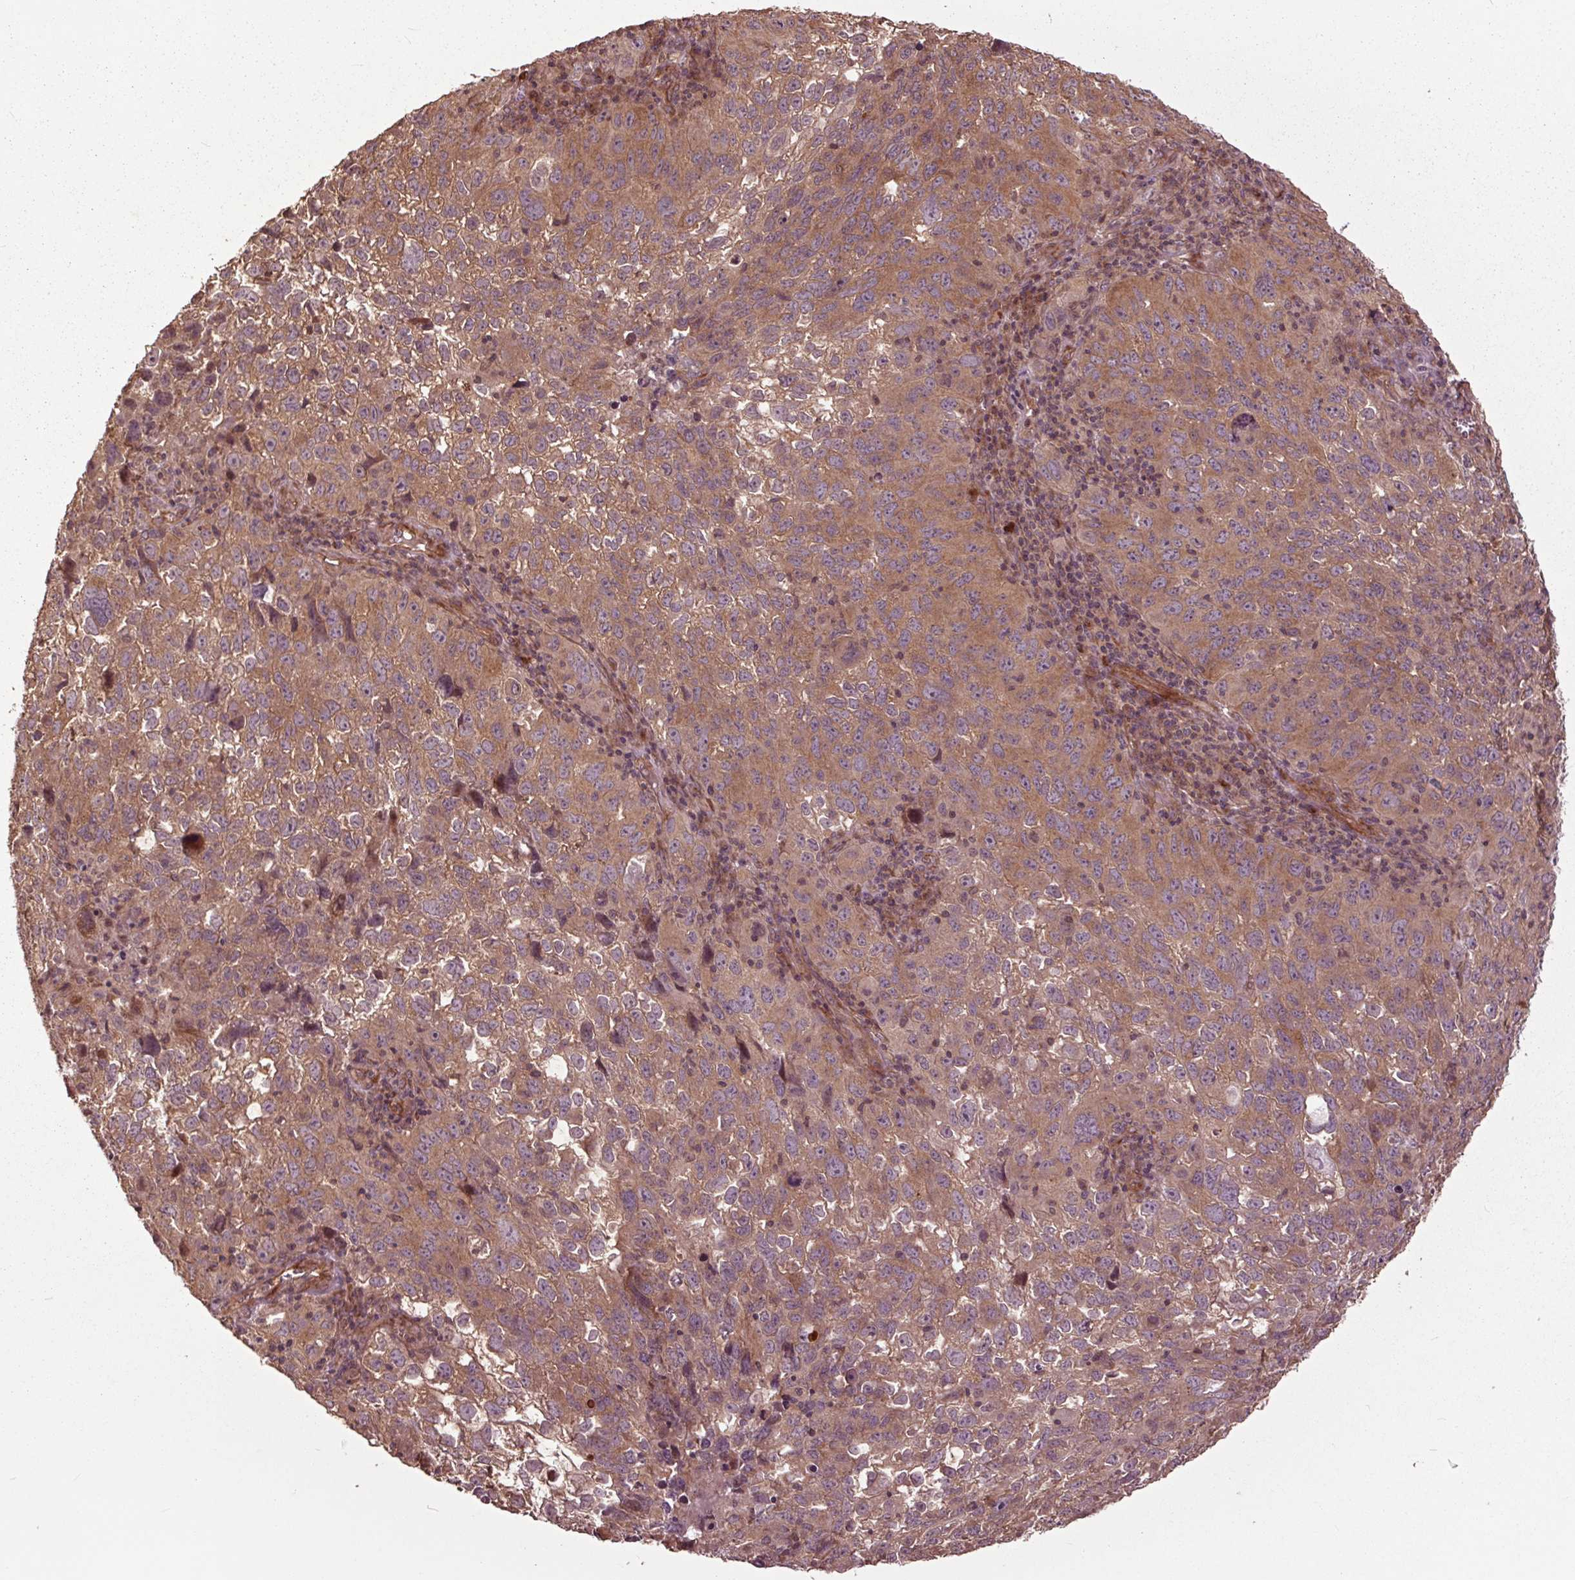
{"staining": {"intensity": "moderate", "quantity": ">75%", "location": "cytoplasmic/membranous"}, "tissue": "cervical cancer", "cell_type": "Tumor cells", "image_type": "cancer", "snomed": [{"axis": "morphology", "description": "Squamous cell carcinoma, NOS"}, {"axis": "topography", "description": "Cervix"}], "caption": "DAB (3,3'-diaminobenzidine) immunohistochemical staining of squamous cell carcinoma (cervical) demonstrates moderate cytoplasmic/membranous protein positivity in about >75% of tumor cells.", "gene": "CEP95", "patient": {"sex": "female", "age": 55}}